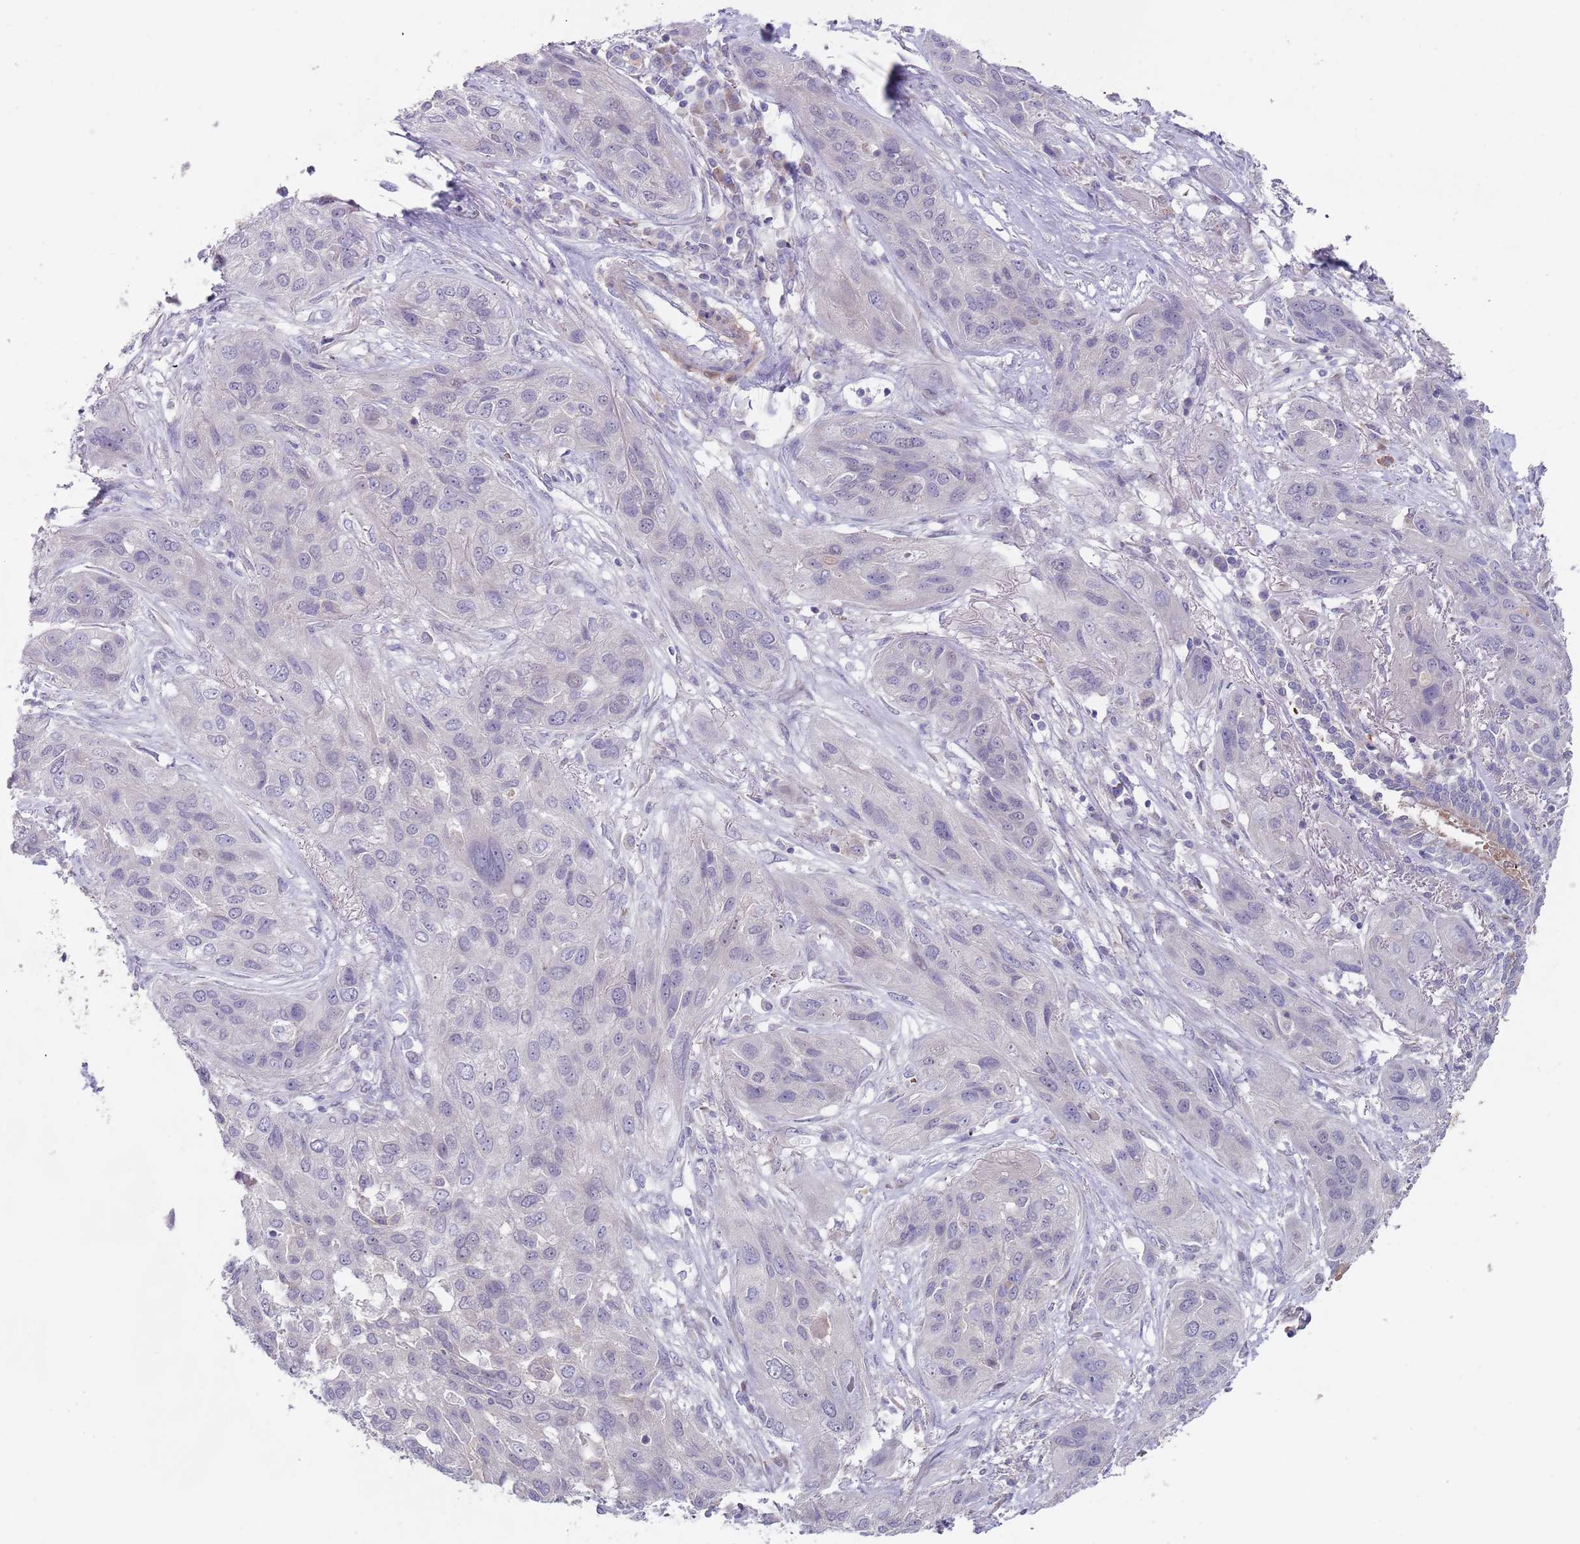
{"staining": {"intensity": "negative", "quantity": "none", "location": "none"}, "tissue": "lung cancer", "cell_type": "Tumor cells", "image_type": "cancer", "snomed": [{"axis": "morphology", "description": "Squamous cell carcinoma, NOS"}, {"axis": "topography", "description": "Lung"}], "caption": "Immunohistochemical staining of human squamous cell carcinoma (lung) exhibits no significant expression in tumor cells. The staining was performed using DAB (3,3'-diaminobenzidine) to visualize the protein expression in brown, while the nuclei were stained in blue with hematoxylin (Magnification: 20x).", "gene": "PRAC1", "patient": {"sex": "female", "age": 70}}